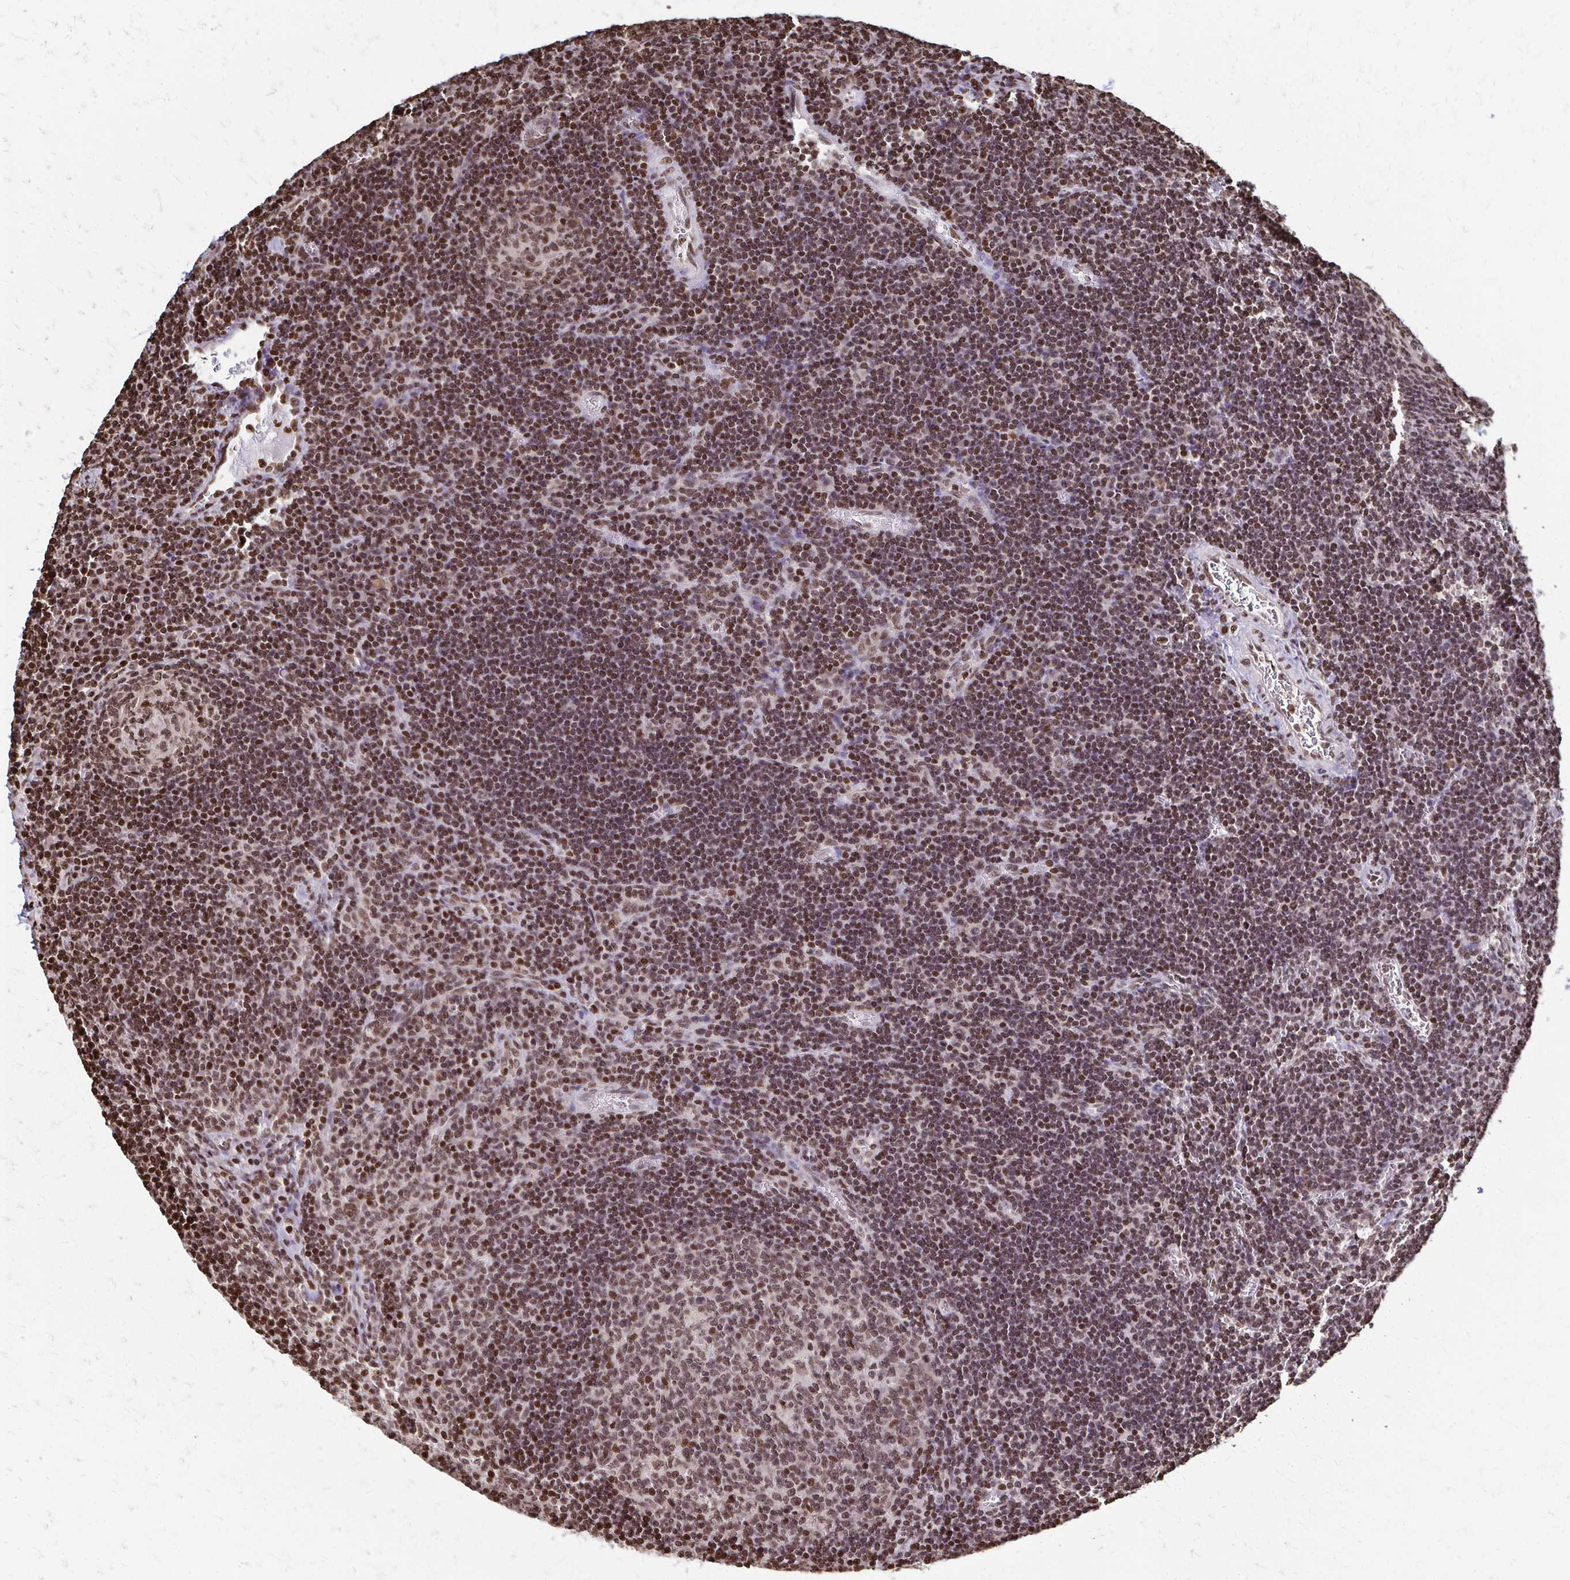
{"staining": {"intensity": "moderate", "quantity": ">75%", "location": "nuclear"}, "tissue": "lymph node", "cell_type": "Germinal center cells", "image_type": "normal", "snomed": [{"axis": "morphology", "description": "Normal tissue, NOS"}, {"axis": "topography", "description": "Lymph node"}], "caption": "There is medium levels of moderate nuclear positivity in germinal center cells of unremarkable lymph node, as demonstrated by immunohistochemical staining (brown color).", "gene": "HOXA9", "patient": {"sex": "male", "age": 67}}